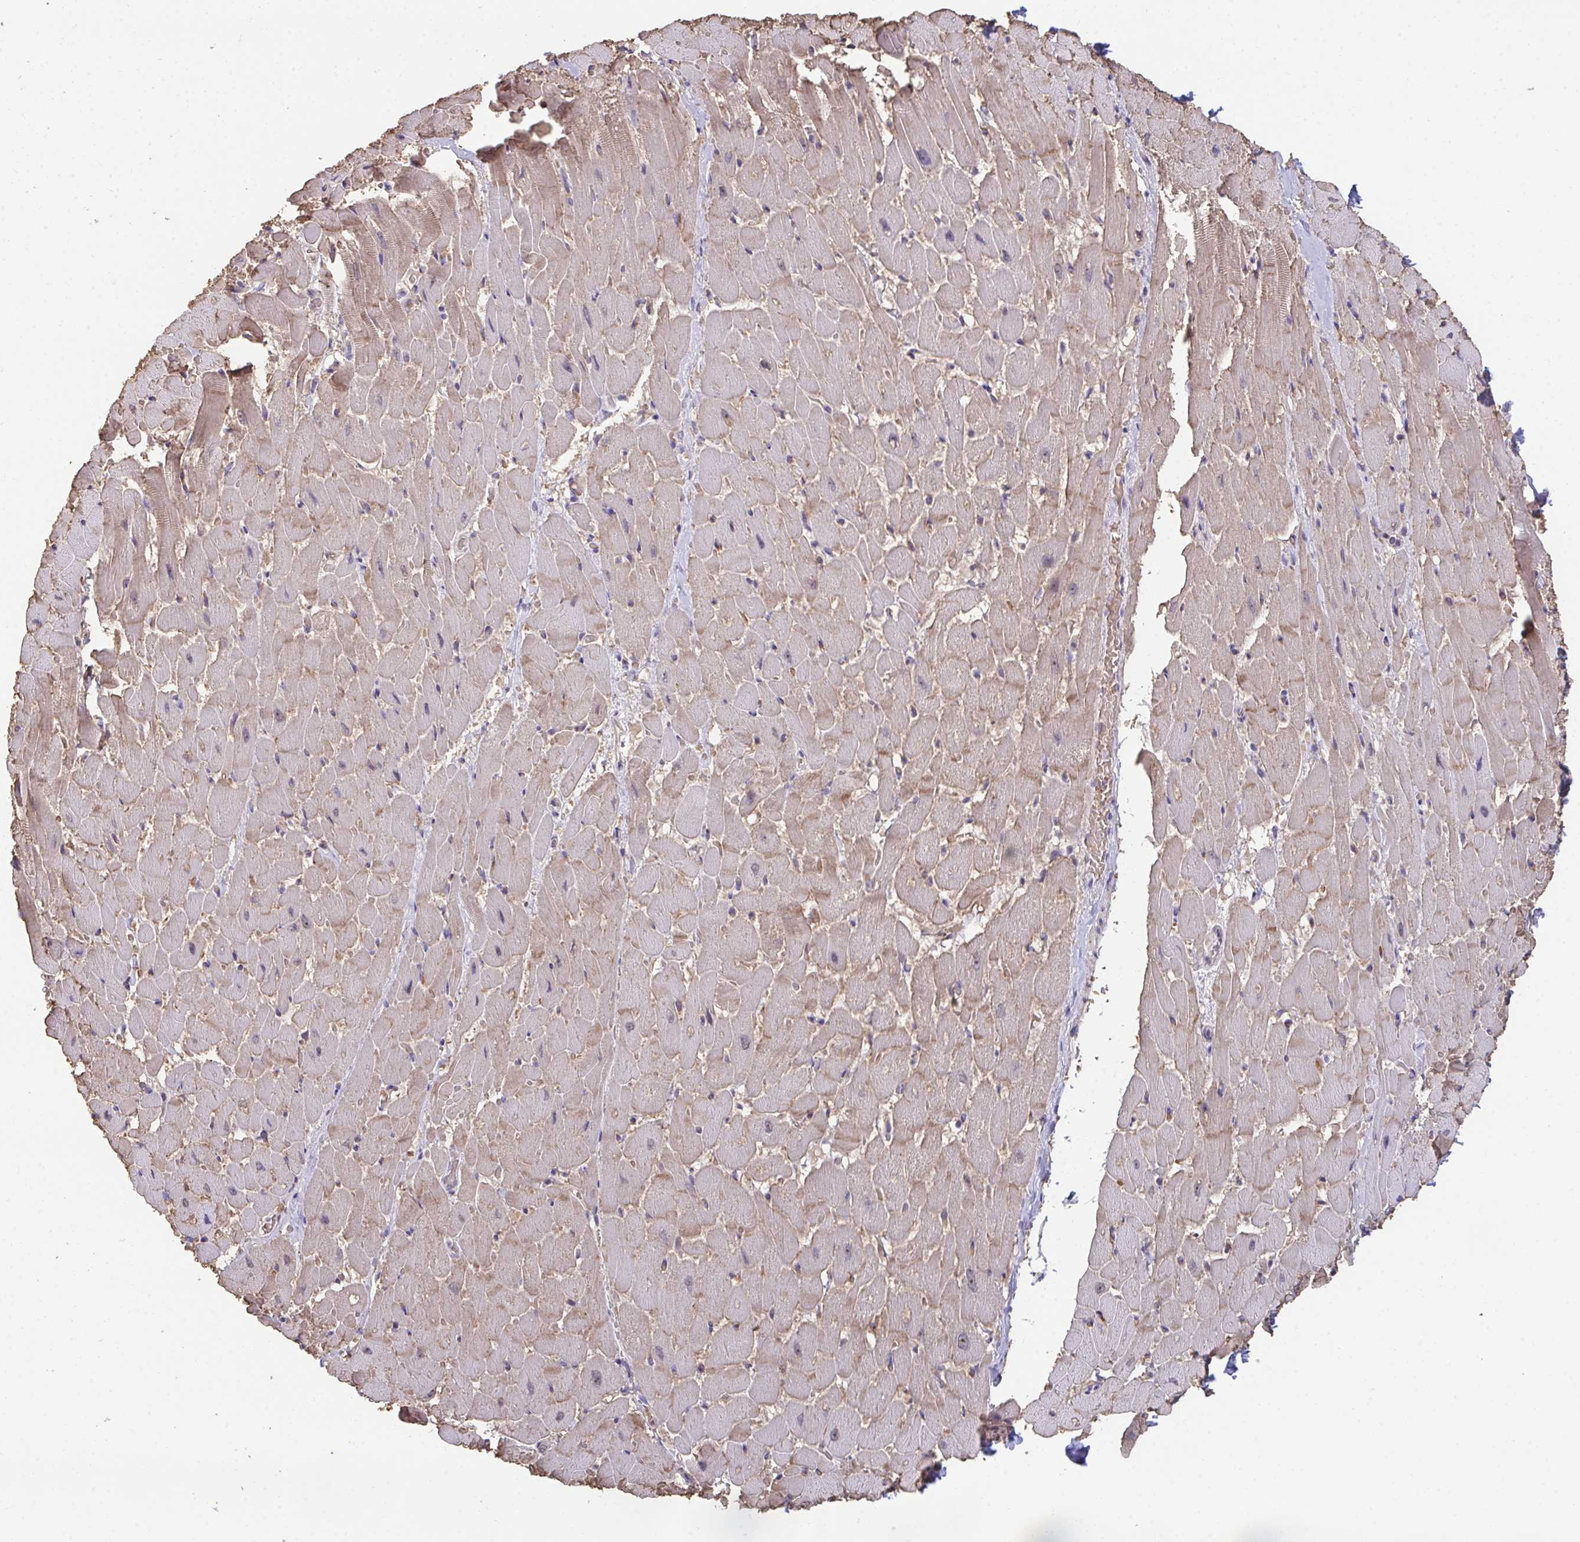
{"staining": {"intensity": "weak", "quantity": ">75%", "location": "cytoplasmic/membranous,nuclear"}, "tissue": "heart muscle", "cell_type": "Cardiomyocytes", "image_type": "normal", "snomed": [{"axis": "morphology", "description": "Normal tissue, NOS"}, {"axis": "topography", "description": "Heart"}], "caption": "The micrograph exhibits immunohistochemical staining of unremarkable heart muscle. There is weak cytoplasmic/membranous,nuclear staining is present in approximately >75% of cardiomyocytes. (Stains: DAB (3,3'-diaminobenzidine) in brown, nuclei in blue, Microscopy: brightfield microscopy at high magnification).", "gene": "SENP3", "patient": {"sex": "male", "age": 37}}